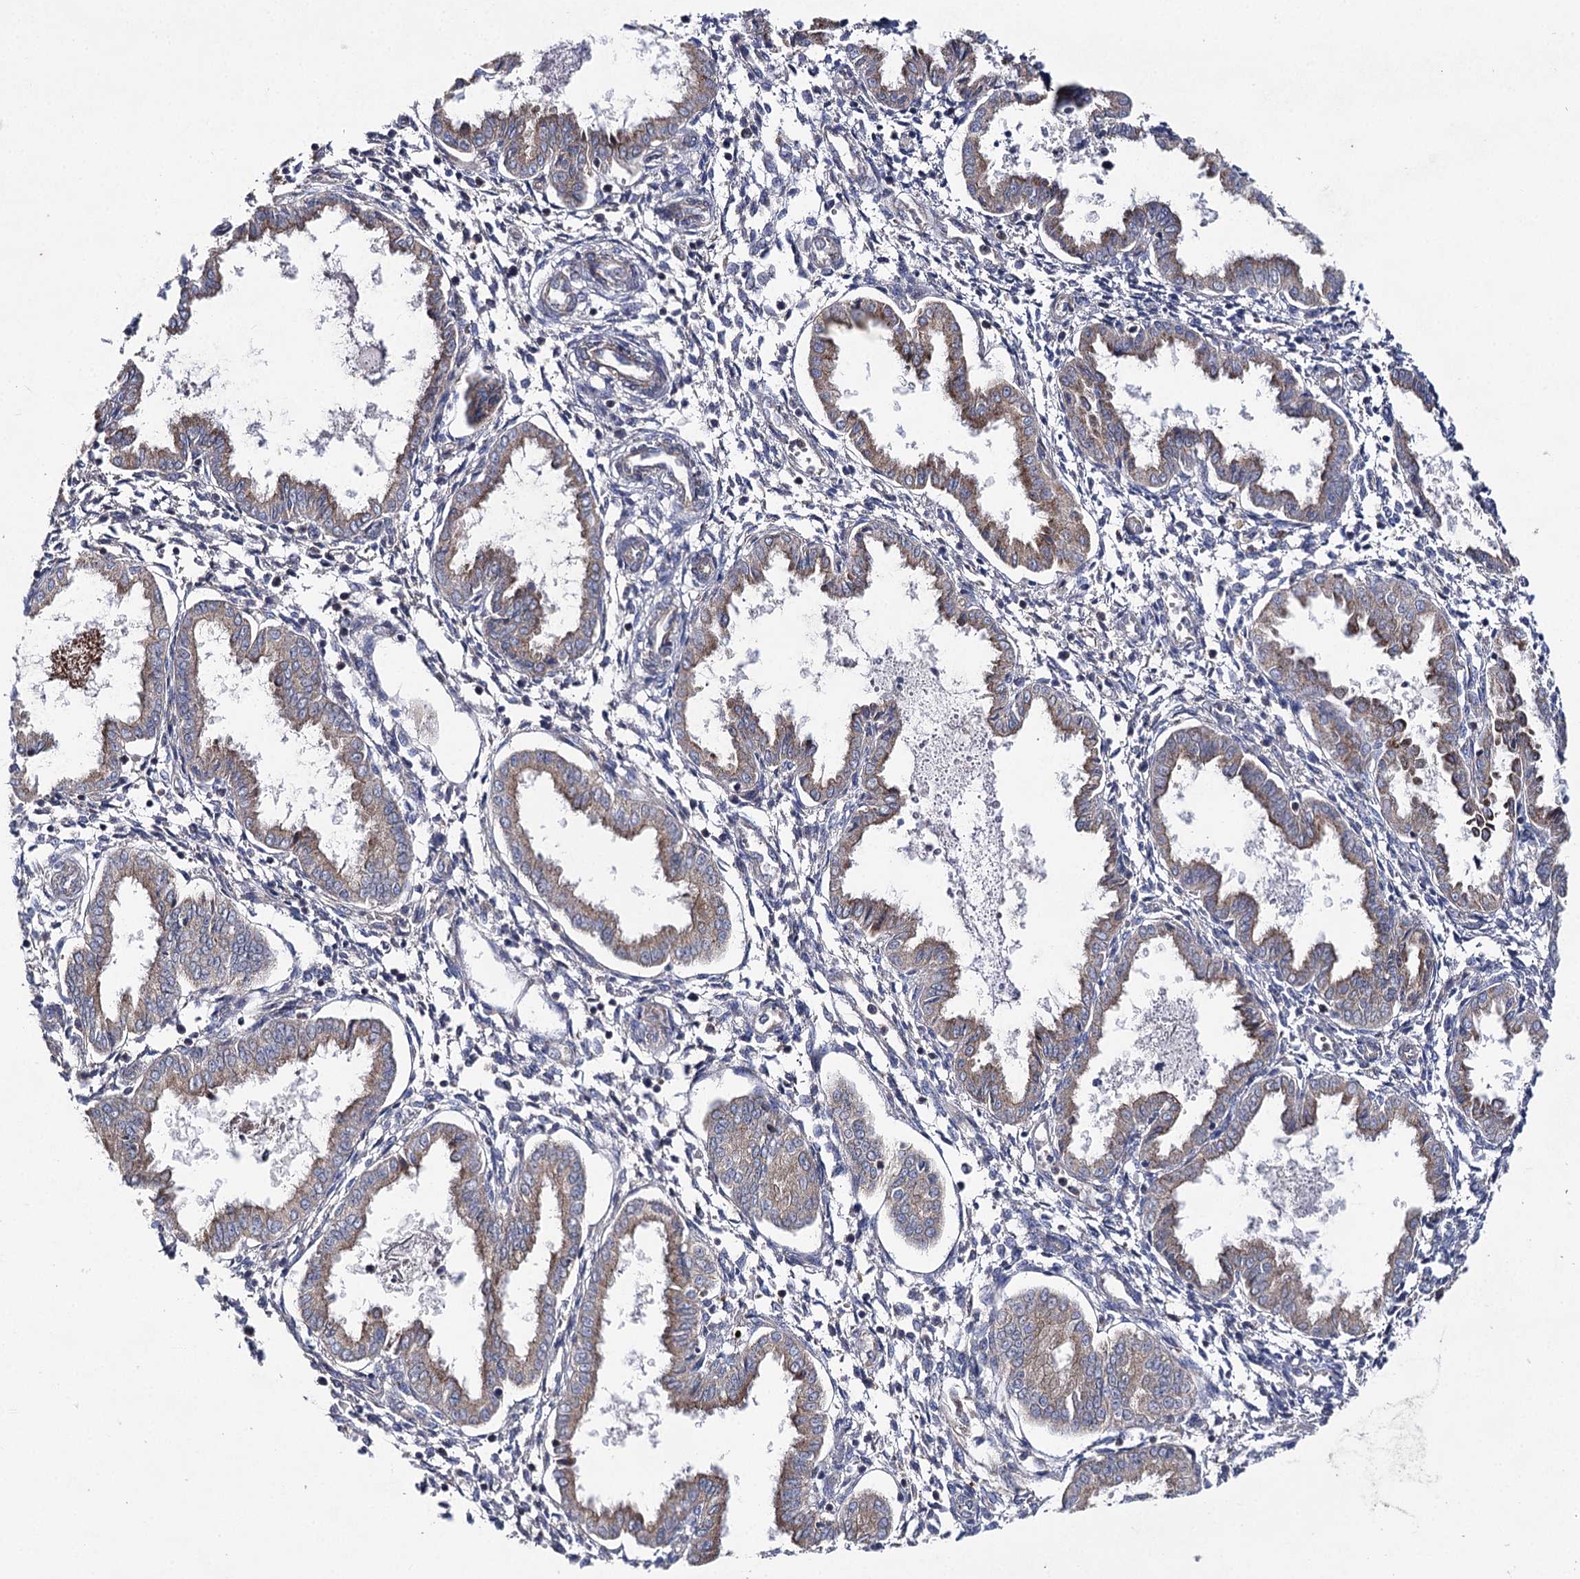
{"staining": {"intensity": "weak", "quantity": "<25%", "location": "cytoplasmic/membranous"}, "tissue": "endometrium", "cell_type": "Cells in endometrial stroma", "image_type": "normal", "snomed": [{"axis": "morphology", "description": "Normal tissue, NOS"}, {"axis": "topography", "description": "Endometrium"}], "caption": "An immunohistochemistry histopathology image of normal endometrium is shown. There is no staining in cells in endometrial stroma of endometrium. (DAB (3,3'-diaminobenzidine) immunohistochemistry, high magnification).", "gene": "AURKC", "patient": {"sex": "female", "age": 33}}